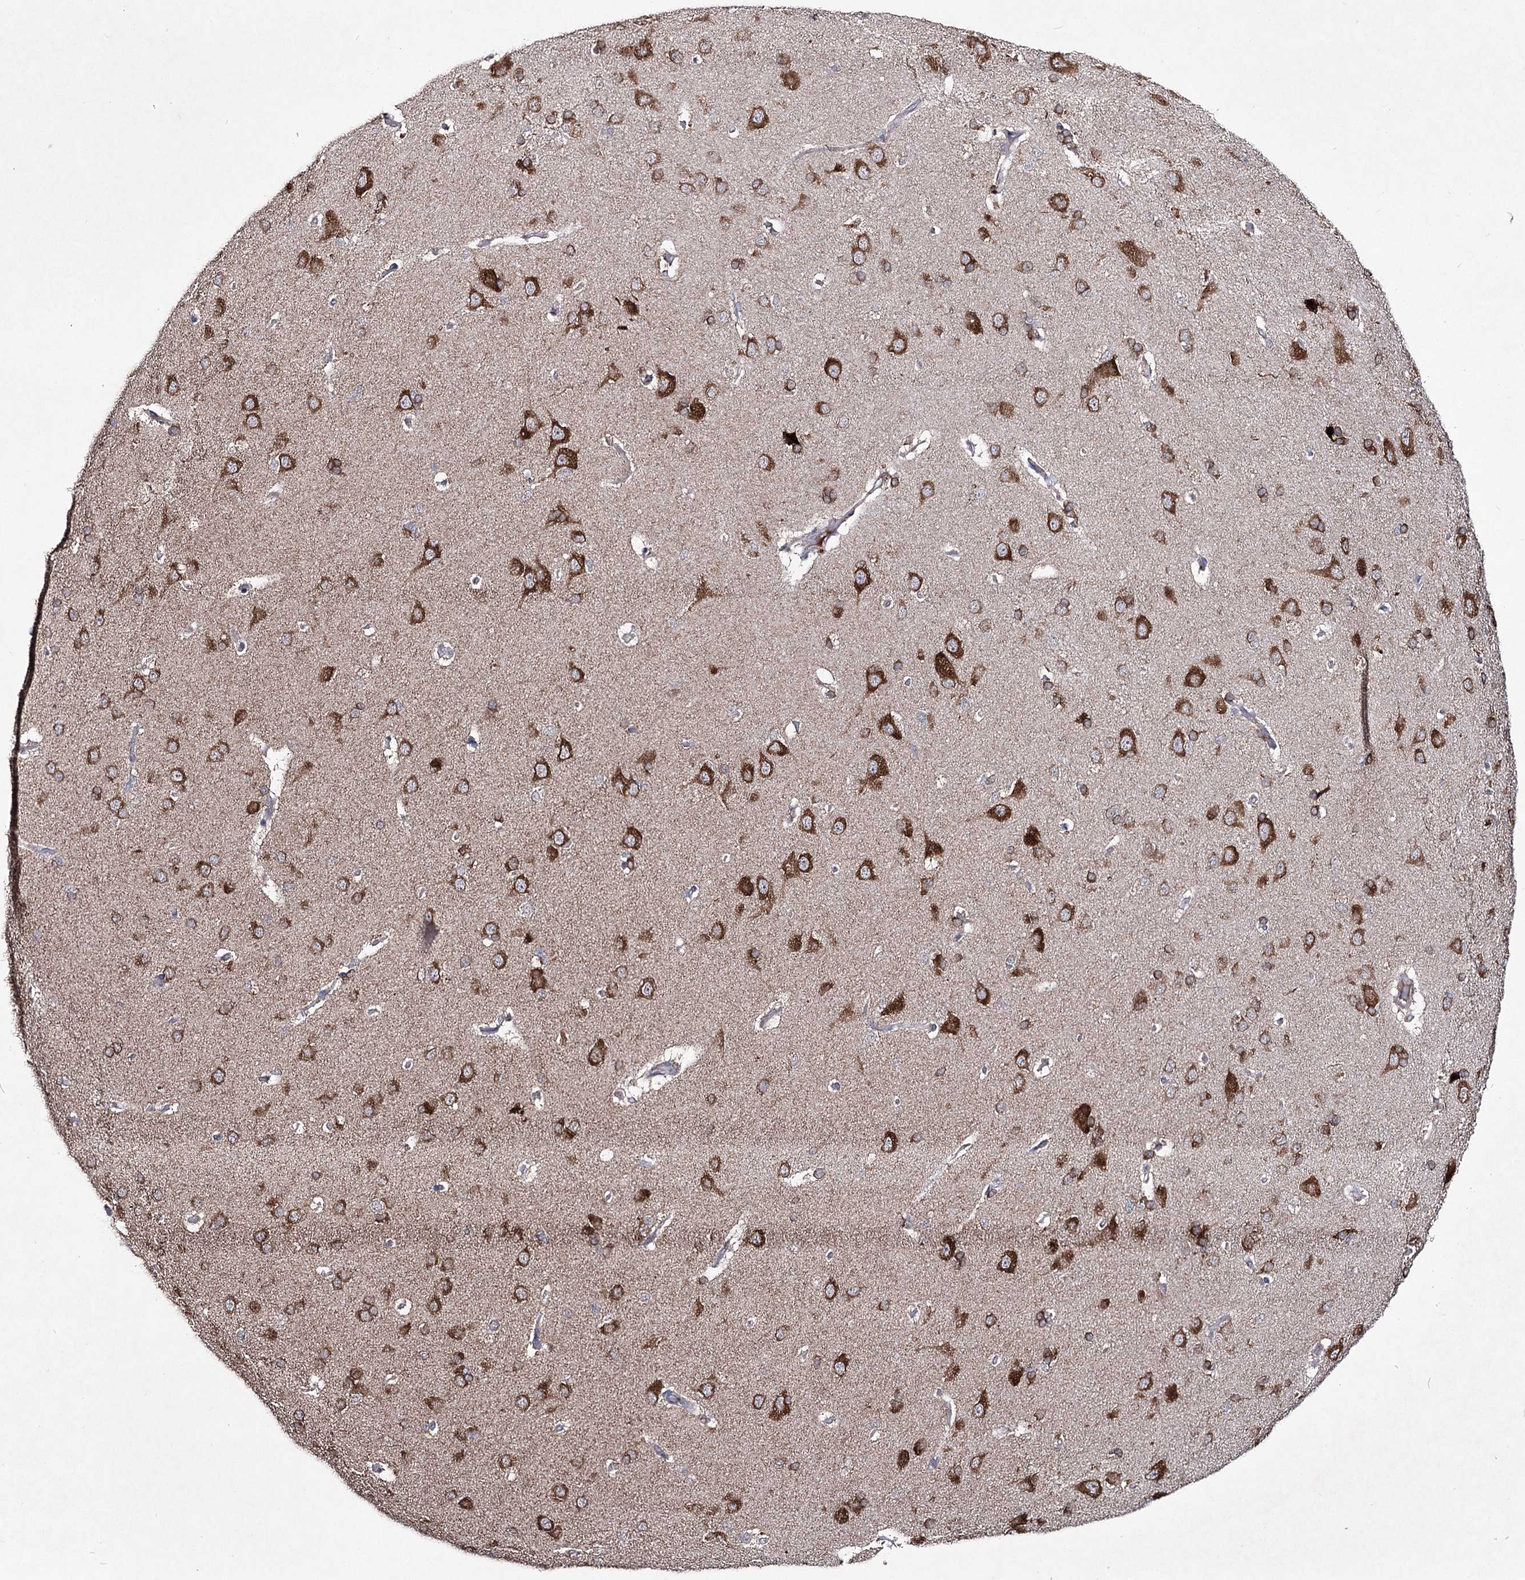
{"staining": {"intensity": "negative", "quantity": "none", "location": "none"}, "tissue": "cerebral cortex", "cell_type": "Endothelial cells", "image_type": "normal", "snomed": [{"axis": "morphology", "description": "Normal tissue, NOS"}, {"axis": "topography", "description": "Cerebral cortex"}], "caption": "This is an immunohistochemistry (IHC) photomicrograph of normal cerebral cortex. There is no expression in endothelial cells.", "gene": "SEMA4G", "patient": {"sex": "male", "age": 62}}